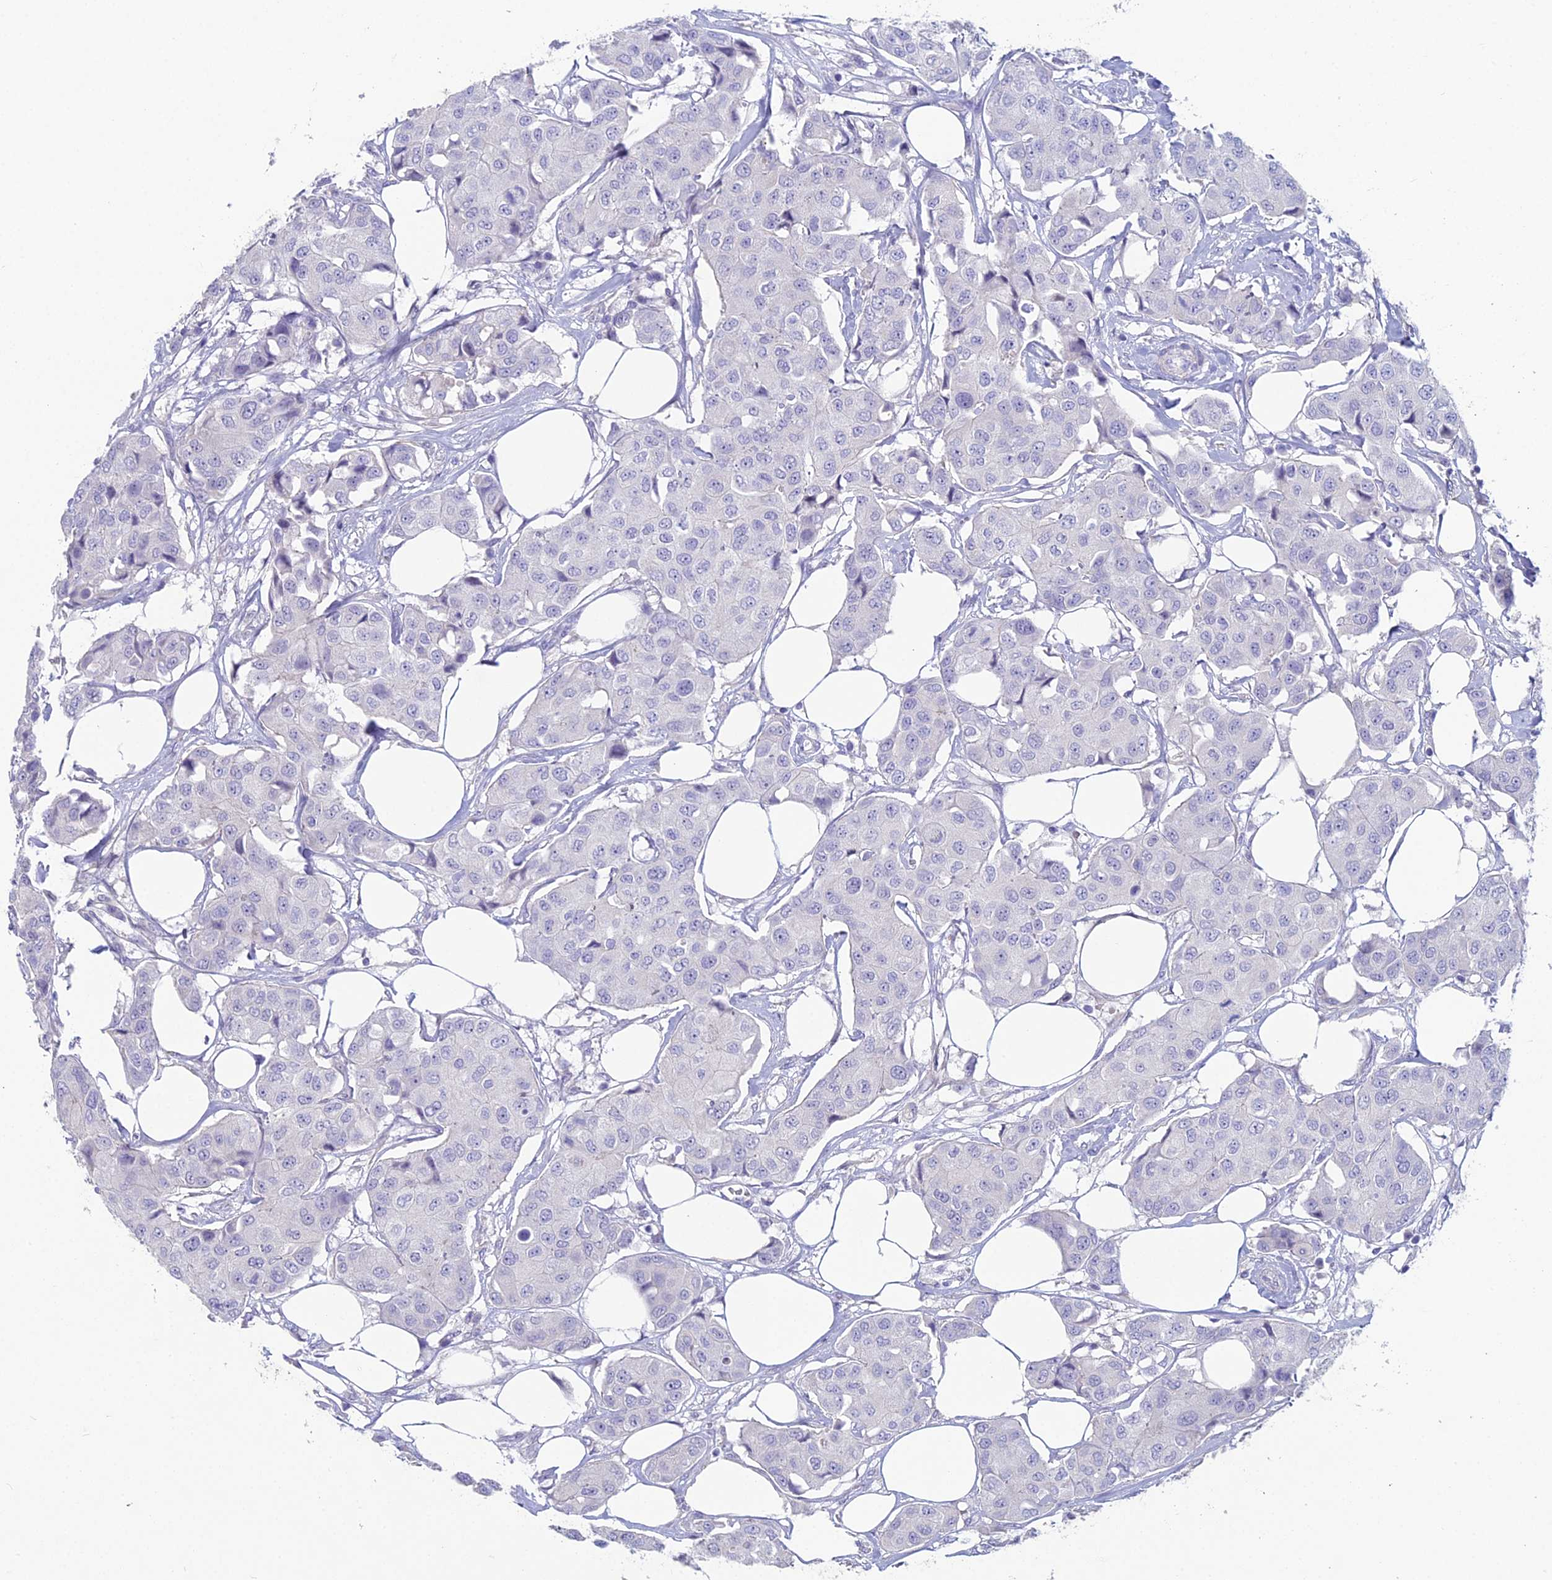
{"staining": {"intensity": "negative", "quantity": "none", "location": "none"}, "tissue": "breast cancer", "cell_type": "Tumor cells", "image_type": "cancer", "snomed": [{"axis": "morphology", "description": "Duct carcinoma"}, {"axis": "topography", "description": "Breast"}], "caption": "A high-resolution image shows immunohistochemistry (IHC) staining of breast intraductal carcinoma, which demonstrates no significant expression in tumor cells.", "gene": "NCAM1", "patient": {"sex": "female", "age": 80}}